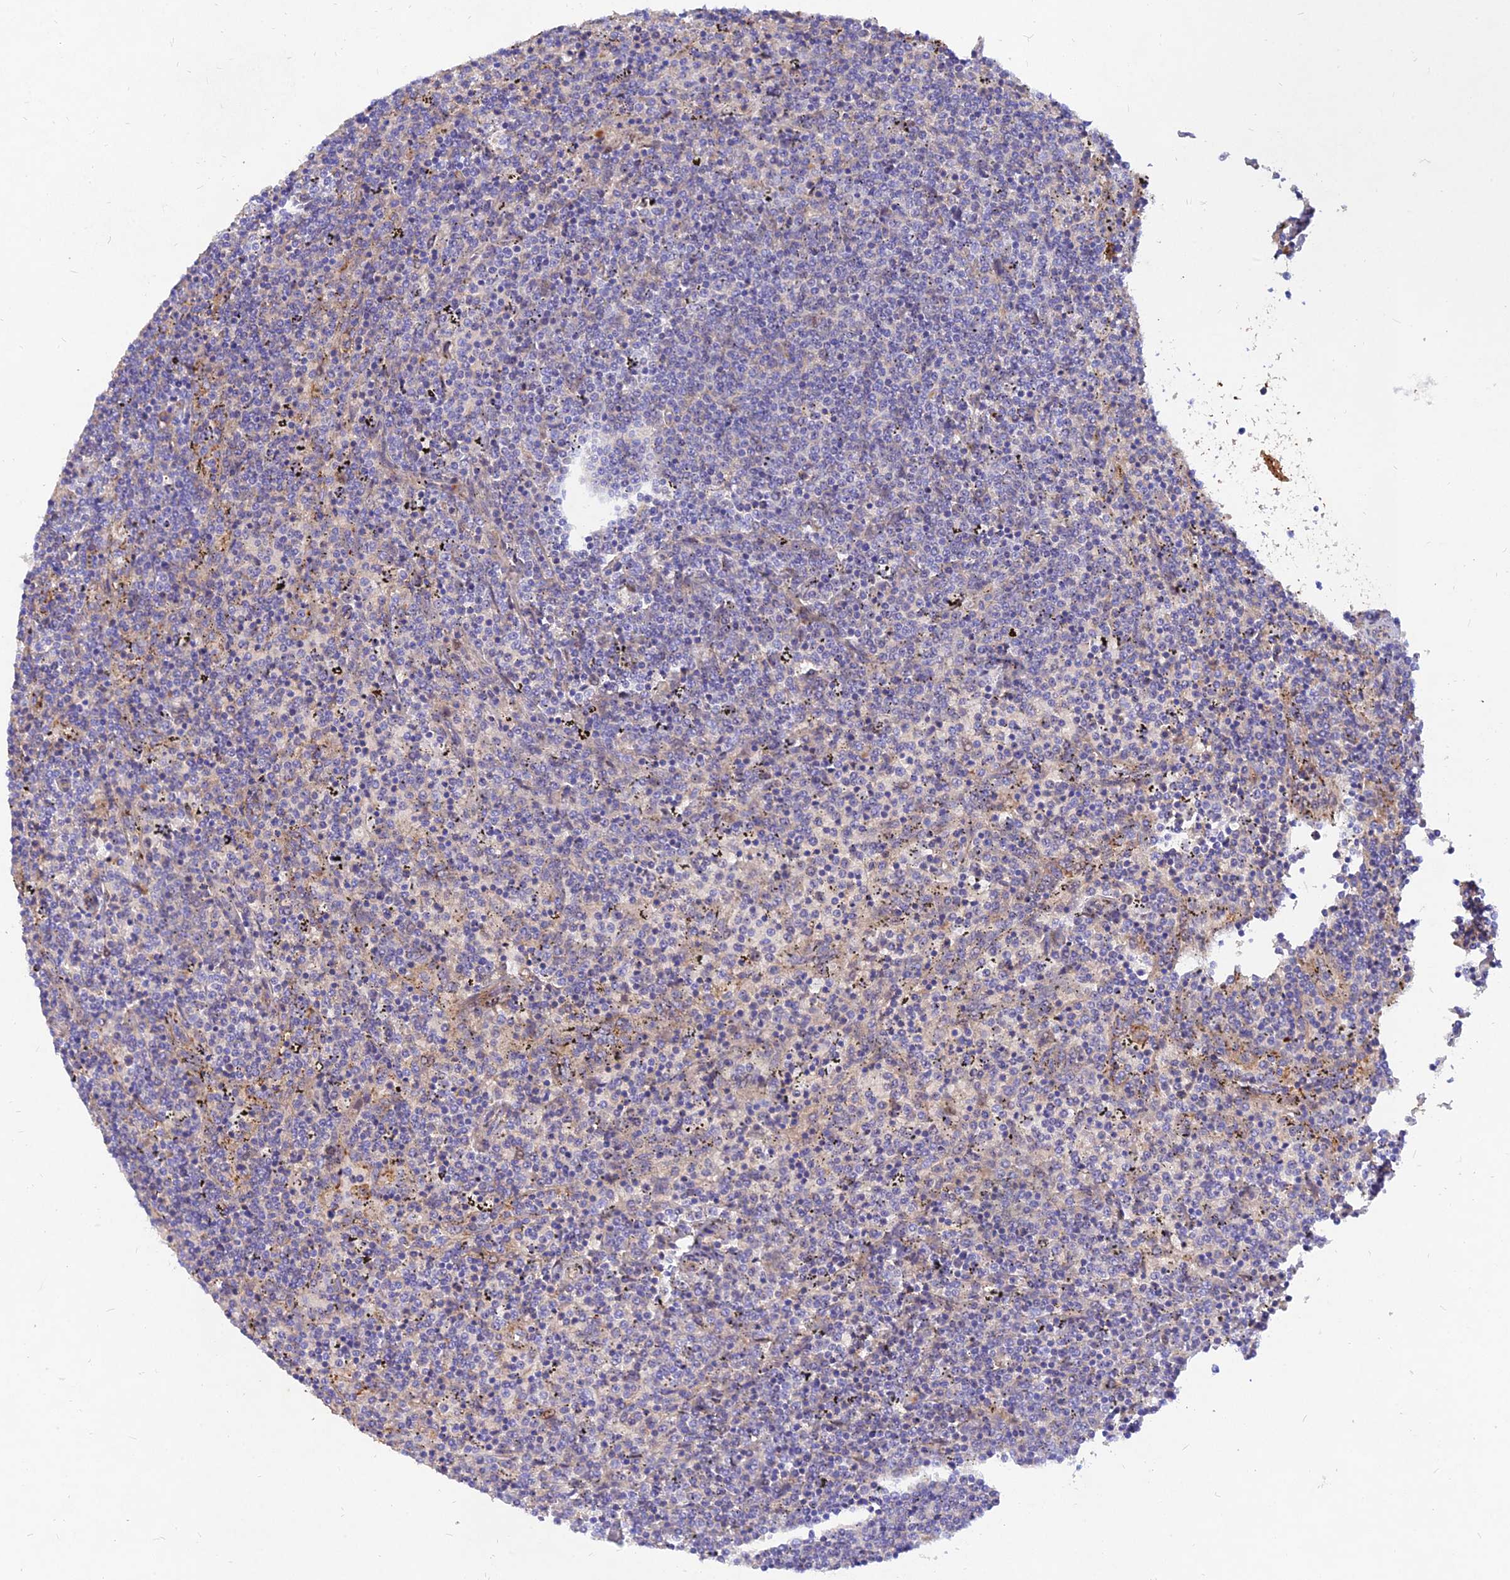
{"staining": {"intensity": "negative", "quantity": "none", "location": "none"}, "tissue": "lymphoma", "cell_type": "Tumor cells", "image_type": "cancer", "snomed": [{"axis": "morphology", "description": "Malignant lymphoma, non-Hodgkin's type, Low grade"}, {"axis": "topography", "description": "Spleen"}], "caption": "Protein analysis of malignant lymphoma, non-Hodgkin's type (low-grade) shows no significant staining in tumor cells.", "gene": "MROH1", "patient": {"sex": "female", "age": 50}}